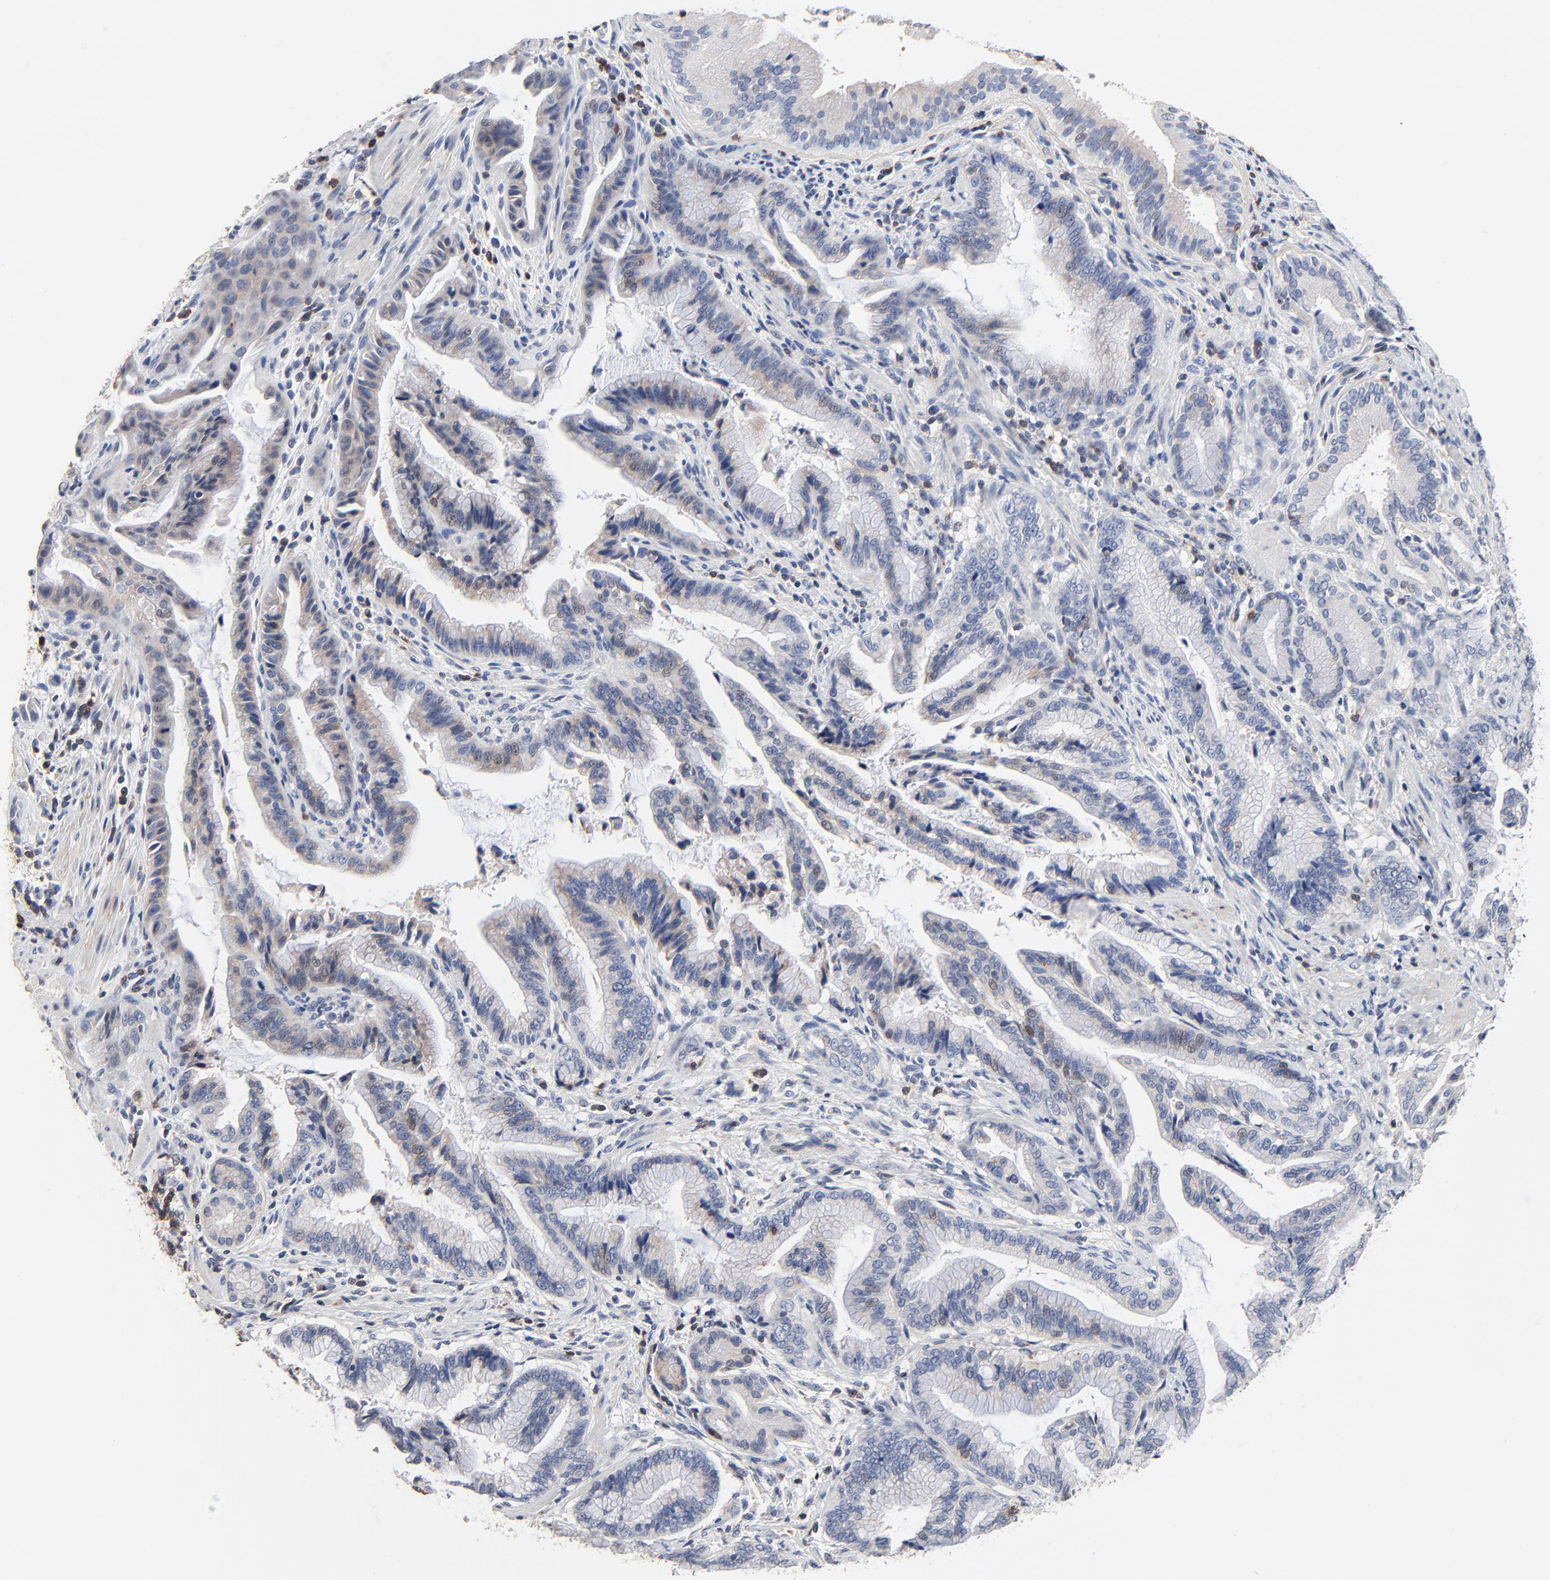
{"staining": {"intensity": "weak", "quantity": "25%-75%", "location": "cytoplasmic/membranous"}, "tissue": "pancreatic cancer", "cell_type": "Tumor cells", "image_type": "cancer", "snomed": [{"axis": "morphology", "description": "Adenocarcinoma, NOS"}, {"axis": "topography", "description": "Pancreas"}], "caption": "DAB immunohistochemical staining of pancreatic adenocarcinoma demonstrates weak cytoplasmic/membranous protein expression in approximately 25%-75% of tumor cells.", "gene": "SKAP1", "patient": {"sex": "female", "age": 64}}